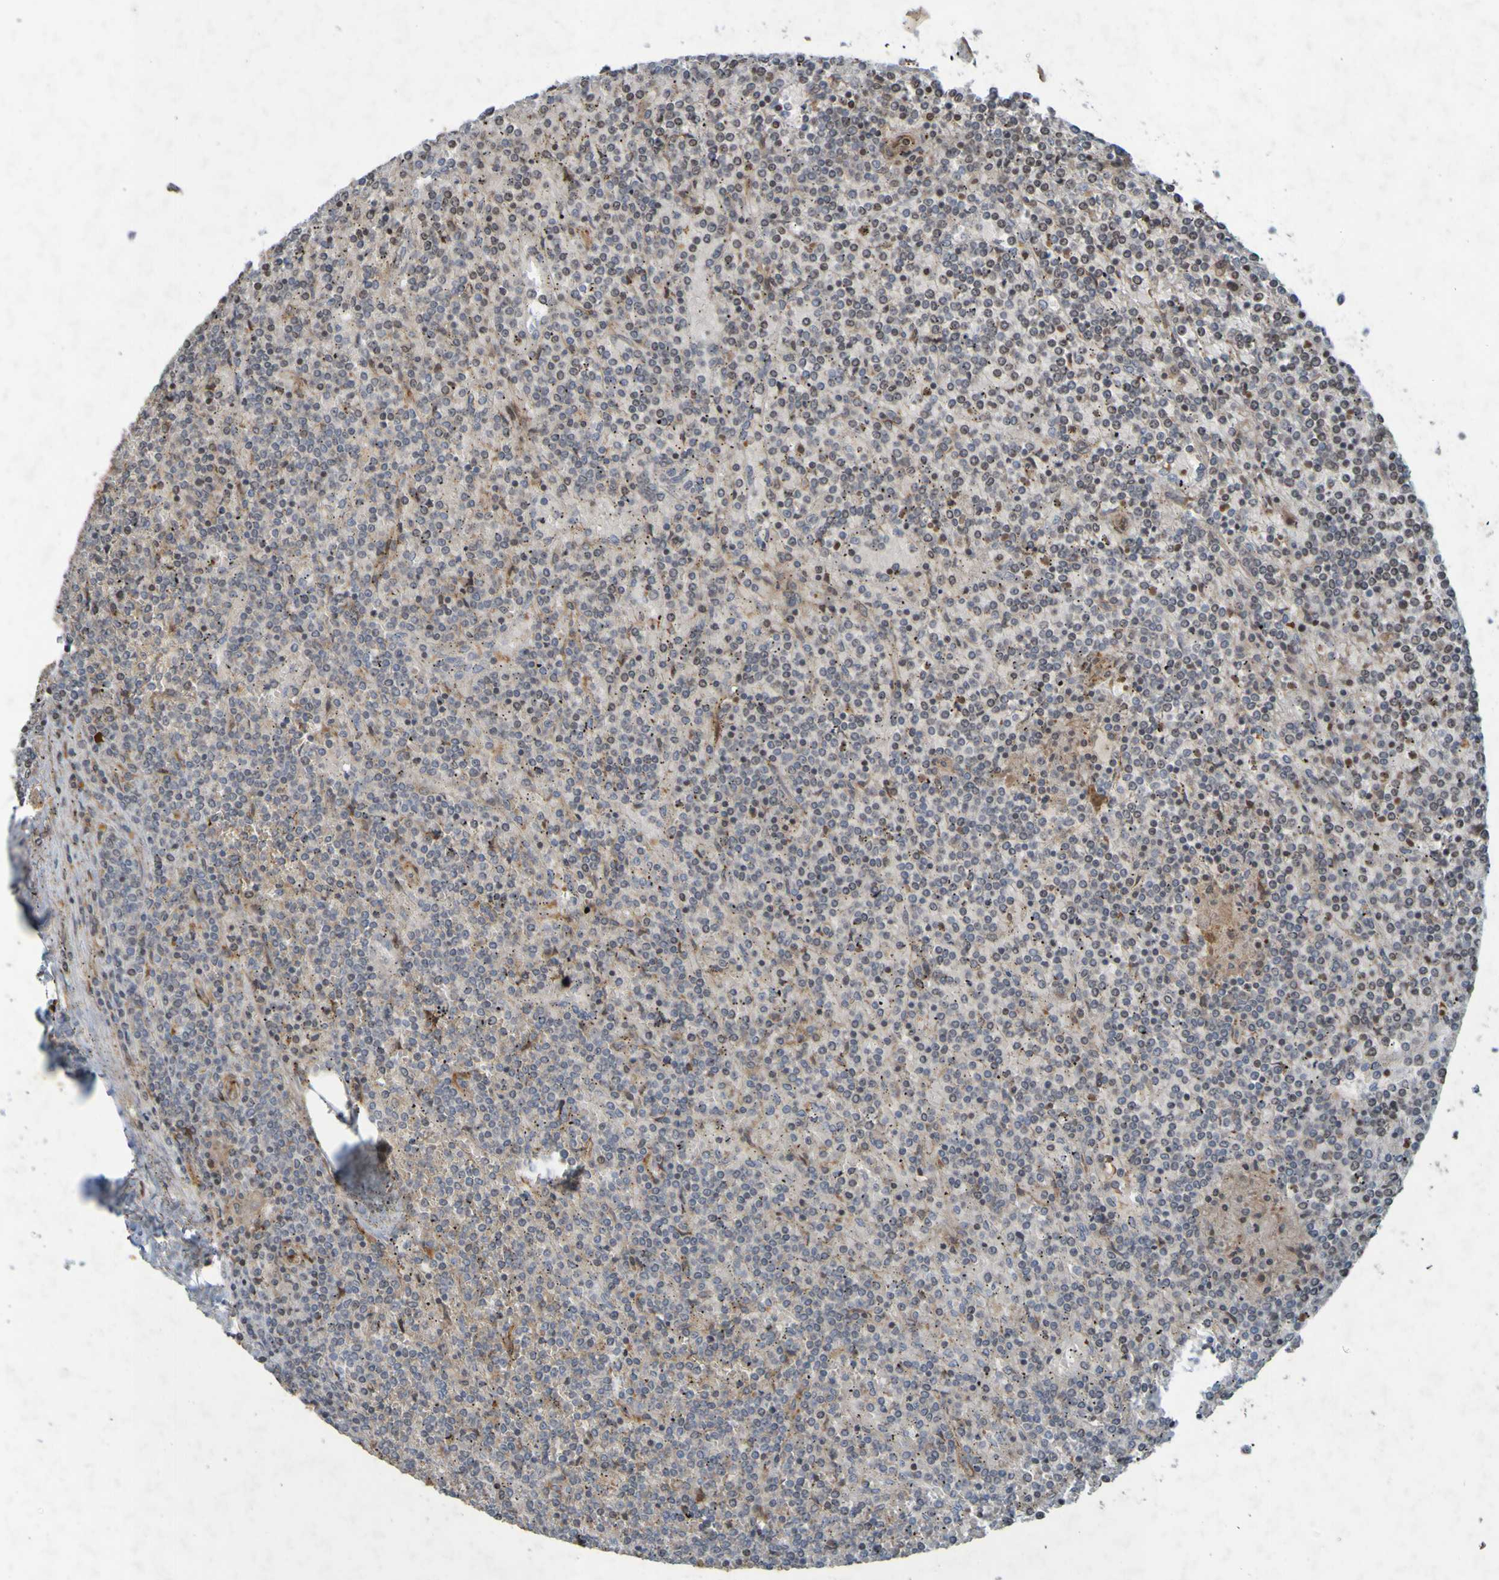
{"staining": {"intensity": "negative", "quantity": "none", "location": "none"}, "tissue": "lymphoma", "cell_type": "Tumor cells", "image_type": "cancer", "snomed": [{"axis": "morphology", "description": "Malignant lymphoma, non-Hodgkin's type, Low grade"}, {"axis": "topography", "description": "Spleen"}], "caption": "This micrograph is of lymphoma stained with immunohistochemistry (IHC) to label a protein in brown with the nuclei are counter-stained blue. There is no positivity in tumor cells.", "gene": "GUCY1A1", "patient": {"sex": "female", "age": 19}}